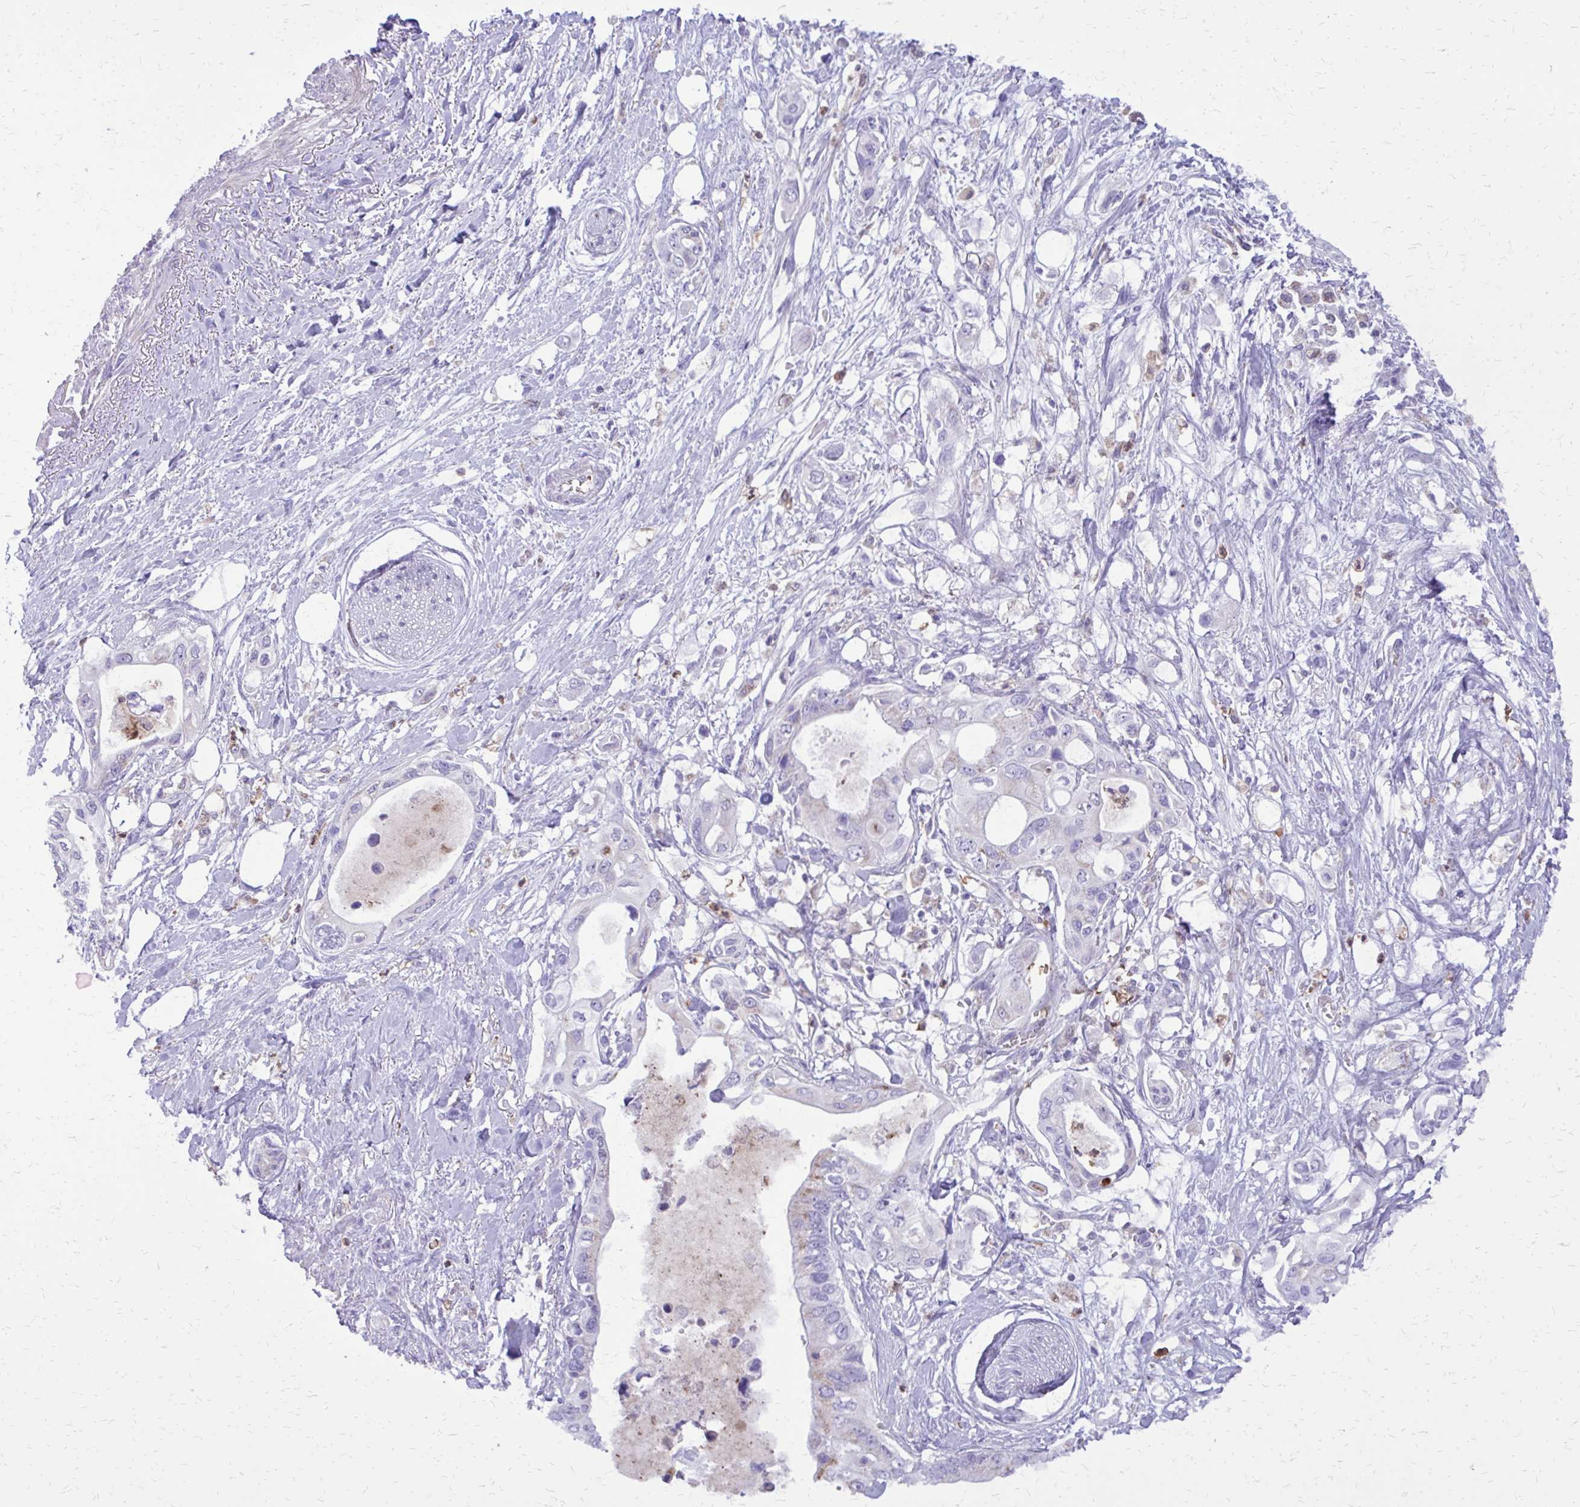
{"staining": {"intensity": "negative", "quantity": "none", "location": "none"}, "tissue": "pancreatic cancer", "cell_type": "Tumor cells", "image_type": "cancer", "snomed": [{"axis": "morphology", "description": "Adenocarcinoma, NOS"}, {"axis": "topography", "description": "Pancreas"}], "caption": "Pancreatic cancer was stained to show a protein in brown. There is no significant expression in tumor cells.", "gene": "CAT", "patient": {"sex": "female", "age": 63}}